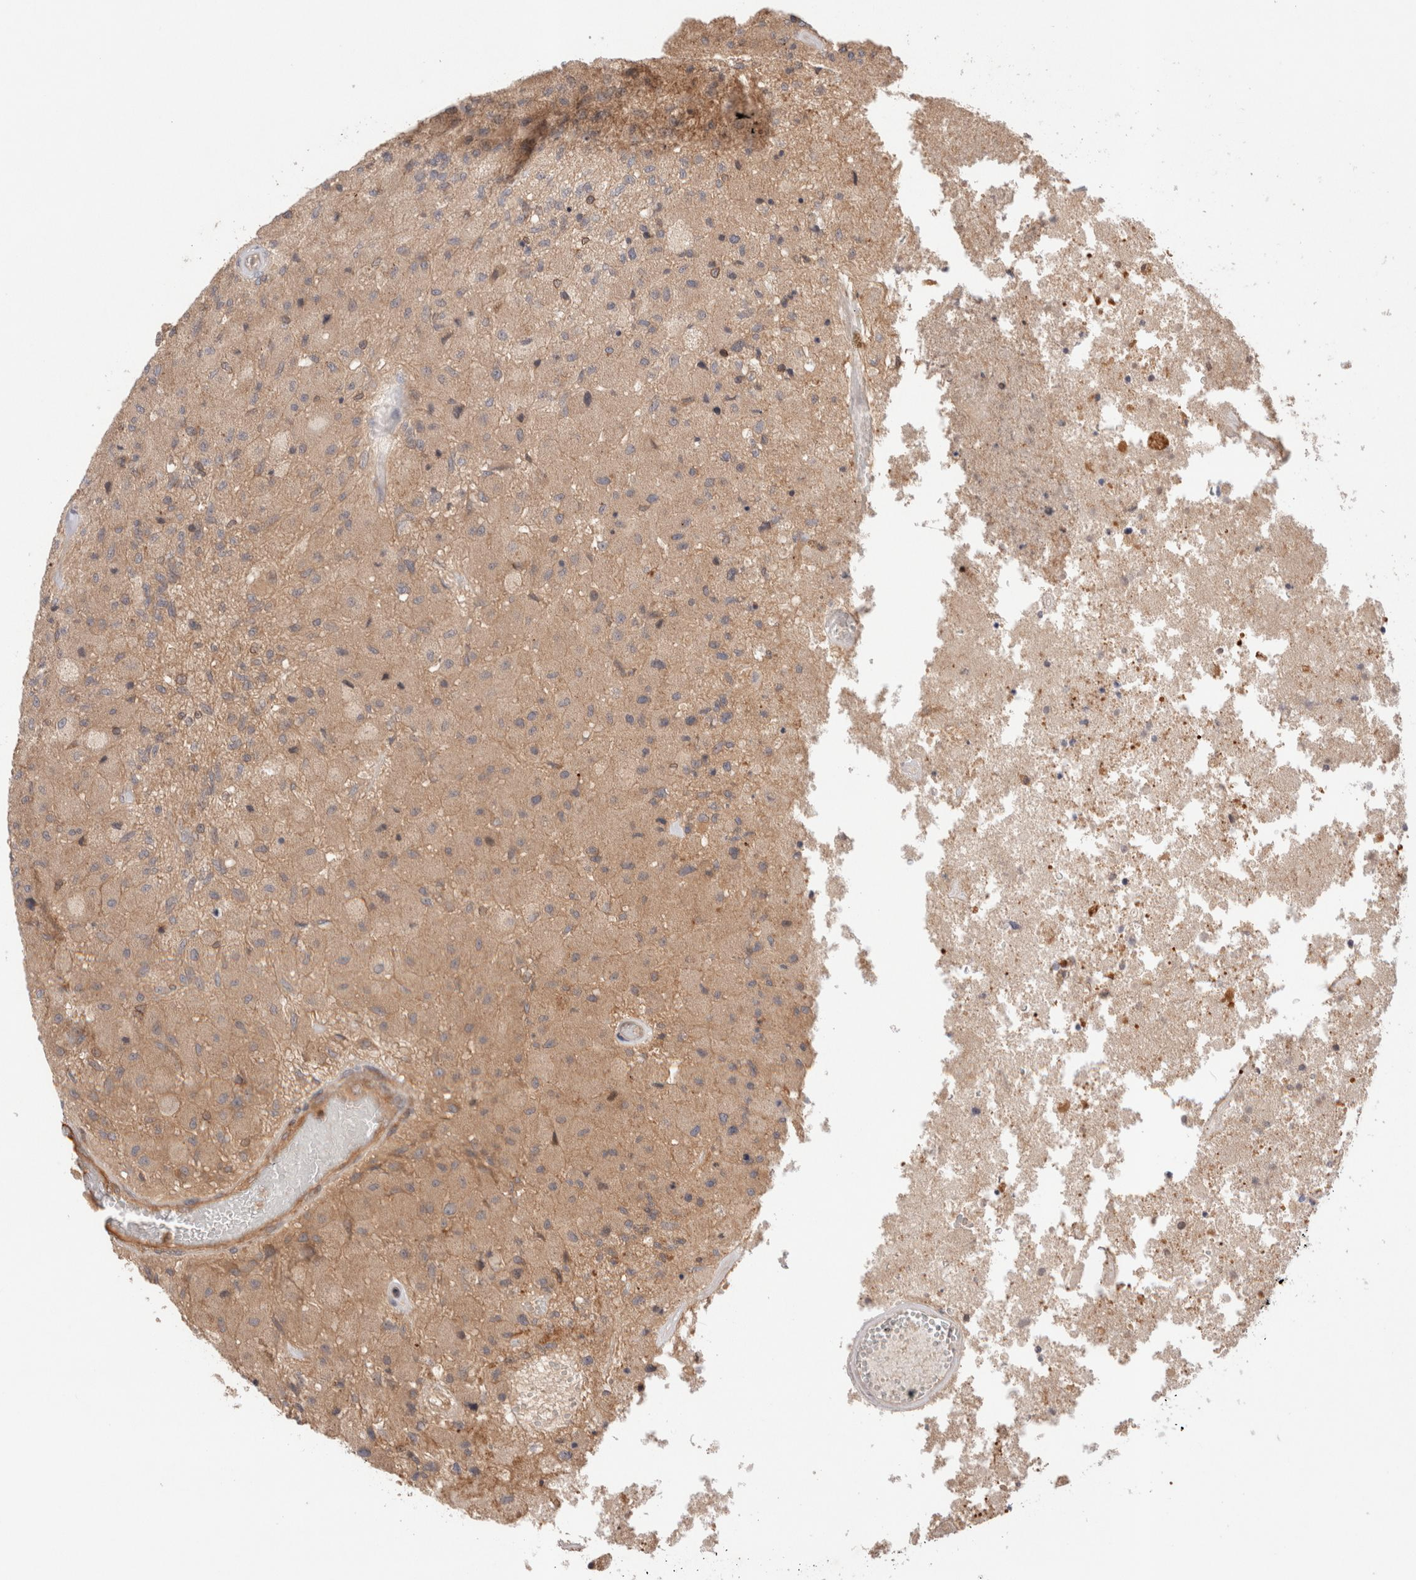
{"staining": {"intensity": "weak", "quantity": "<25%", "location": "cytoplasmic/membranous"}, "tissue": "glioma", "cell_type": "Tumor cells", "image_type": "cancer", "snomed": [{"axis": "morphology", "description": "Normal tissue, NOS"}, {"axis": "morphology", "description": "Glioma, malignant, High grade"}, {"axis": "topography", "description": "Cerebral cortex"}], "caption": "The IHC micrograph has no significant staining in tumor cells of glioma tissue.", "gene": "SIKE1", "patient": {"sex": "male", "age": 77}}